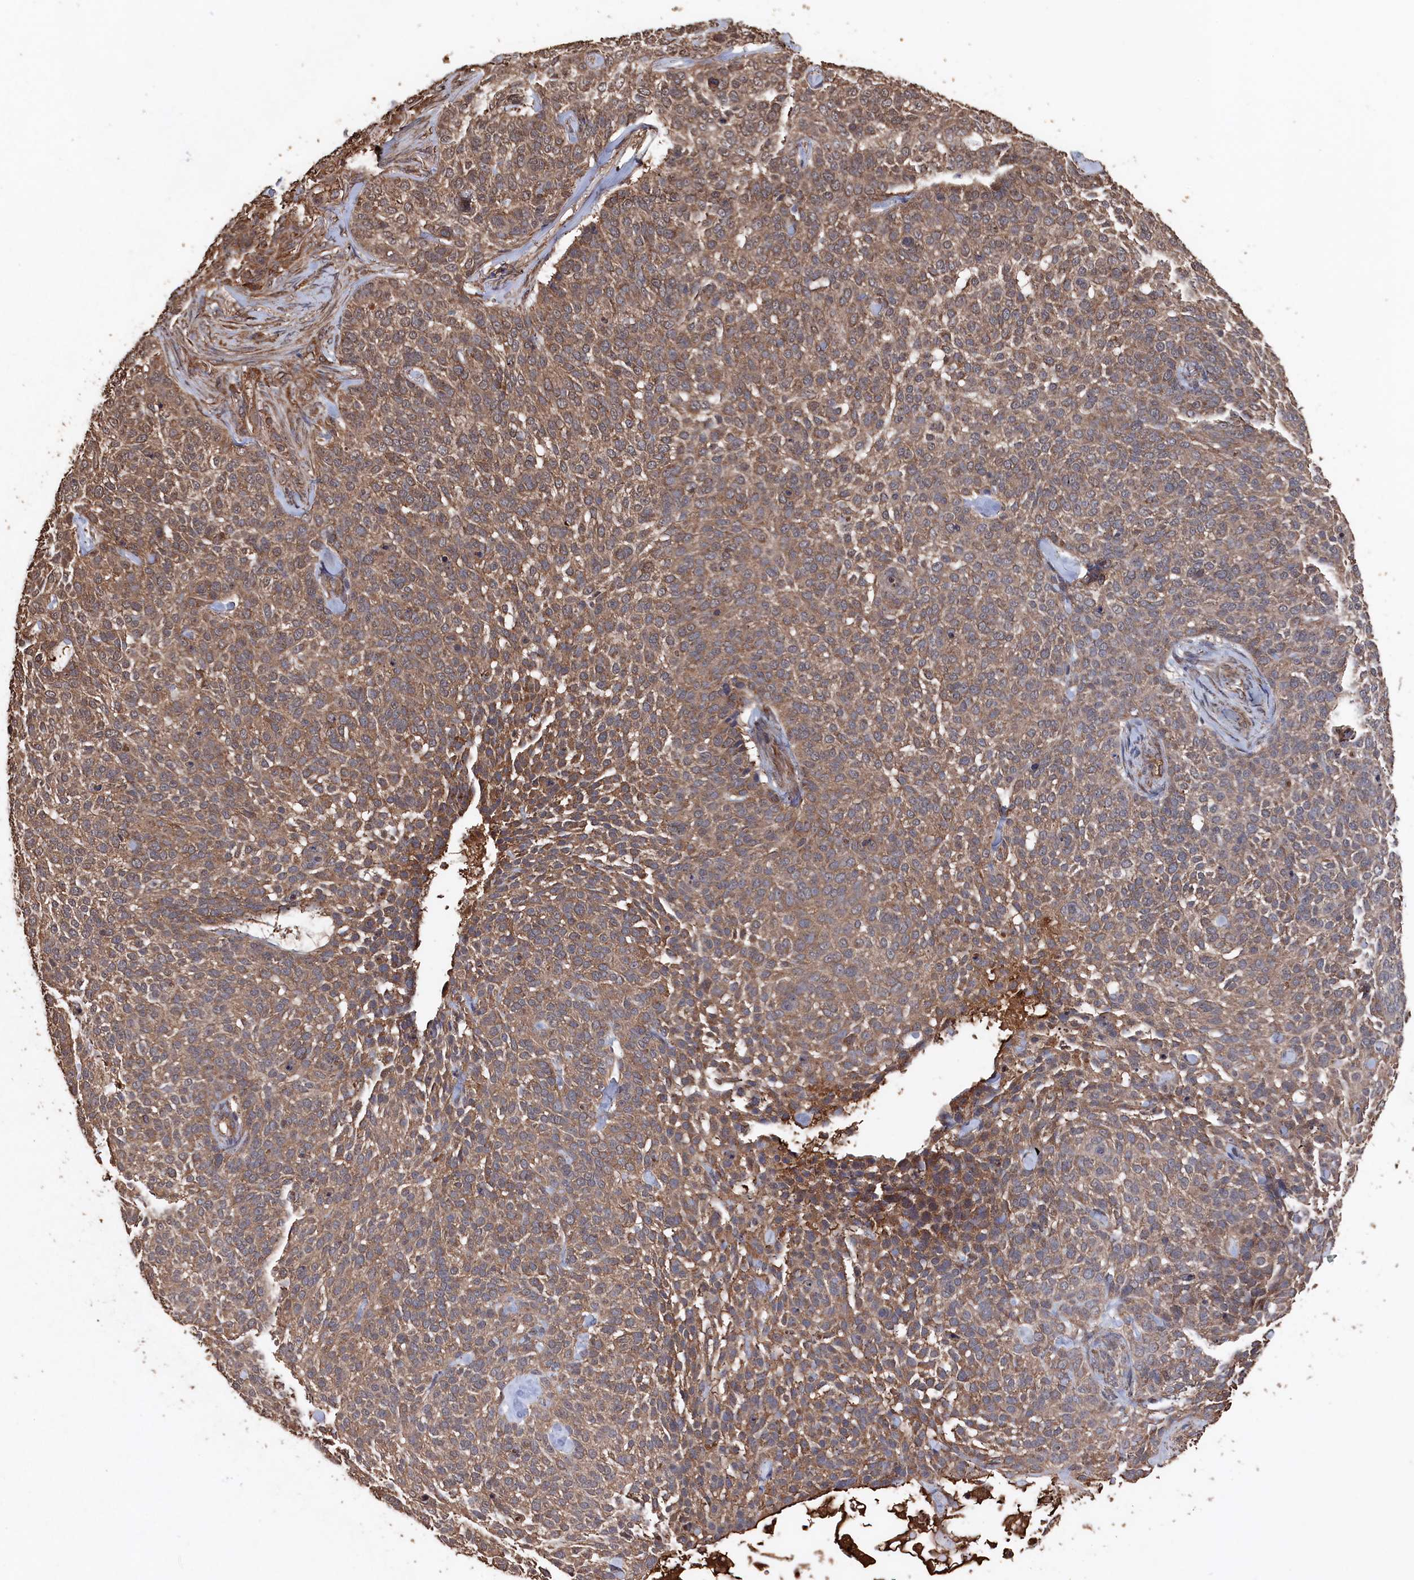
{"staining": {"intensity": "weak", "quantity": "25%-75%", "location": "cytoplasmic/membranous"}, "tissue": "skin cancer", "cell_type": "Tumor cells", "image_type": "cancer", "snomed": [{"axis": "morphology", "description": "Basal cell carcinoma"}, {"axis": "topography", "description": "Skin"}], "caption": "An image of basal cell carcinoma (skin) stained for a protein reveals weak cytoplasmic/membranous brown staining in tumor cells. (Brightfield microscopy of DAB IHC at high magnification).", "gene": "SNX33", "patient": {"sex": "female", "age": 64}}